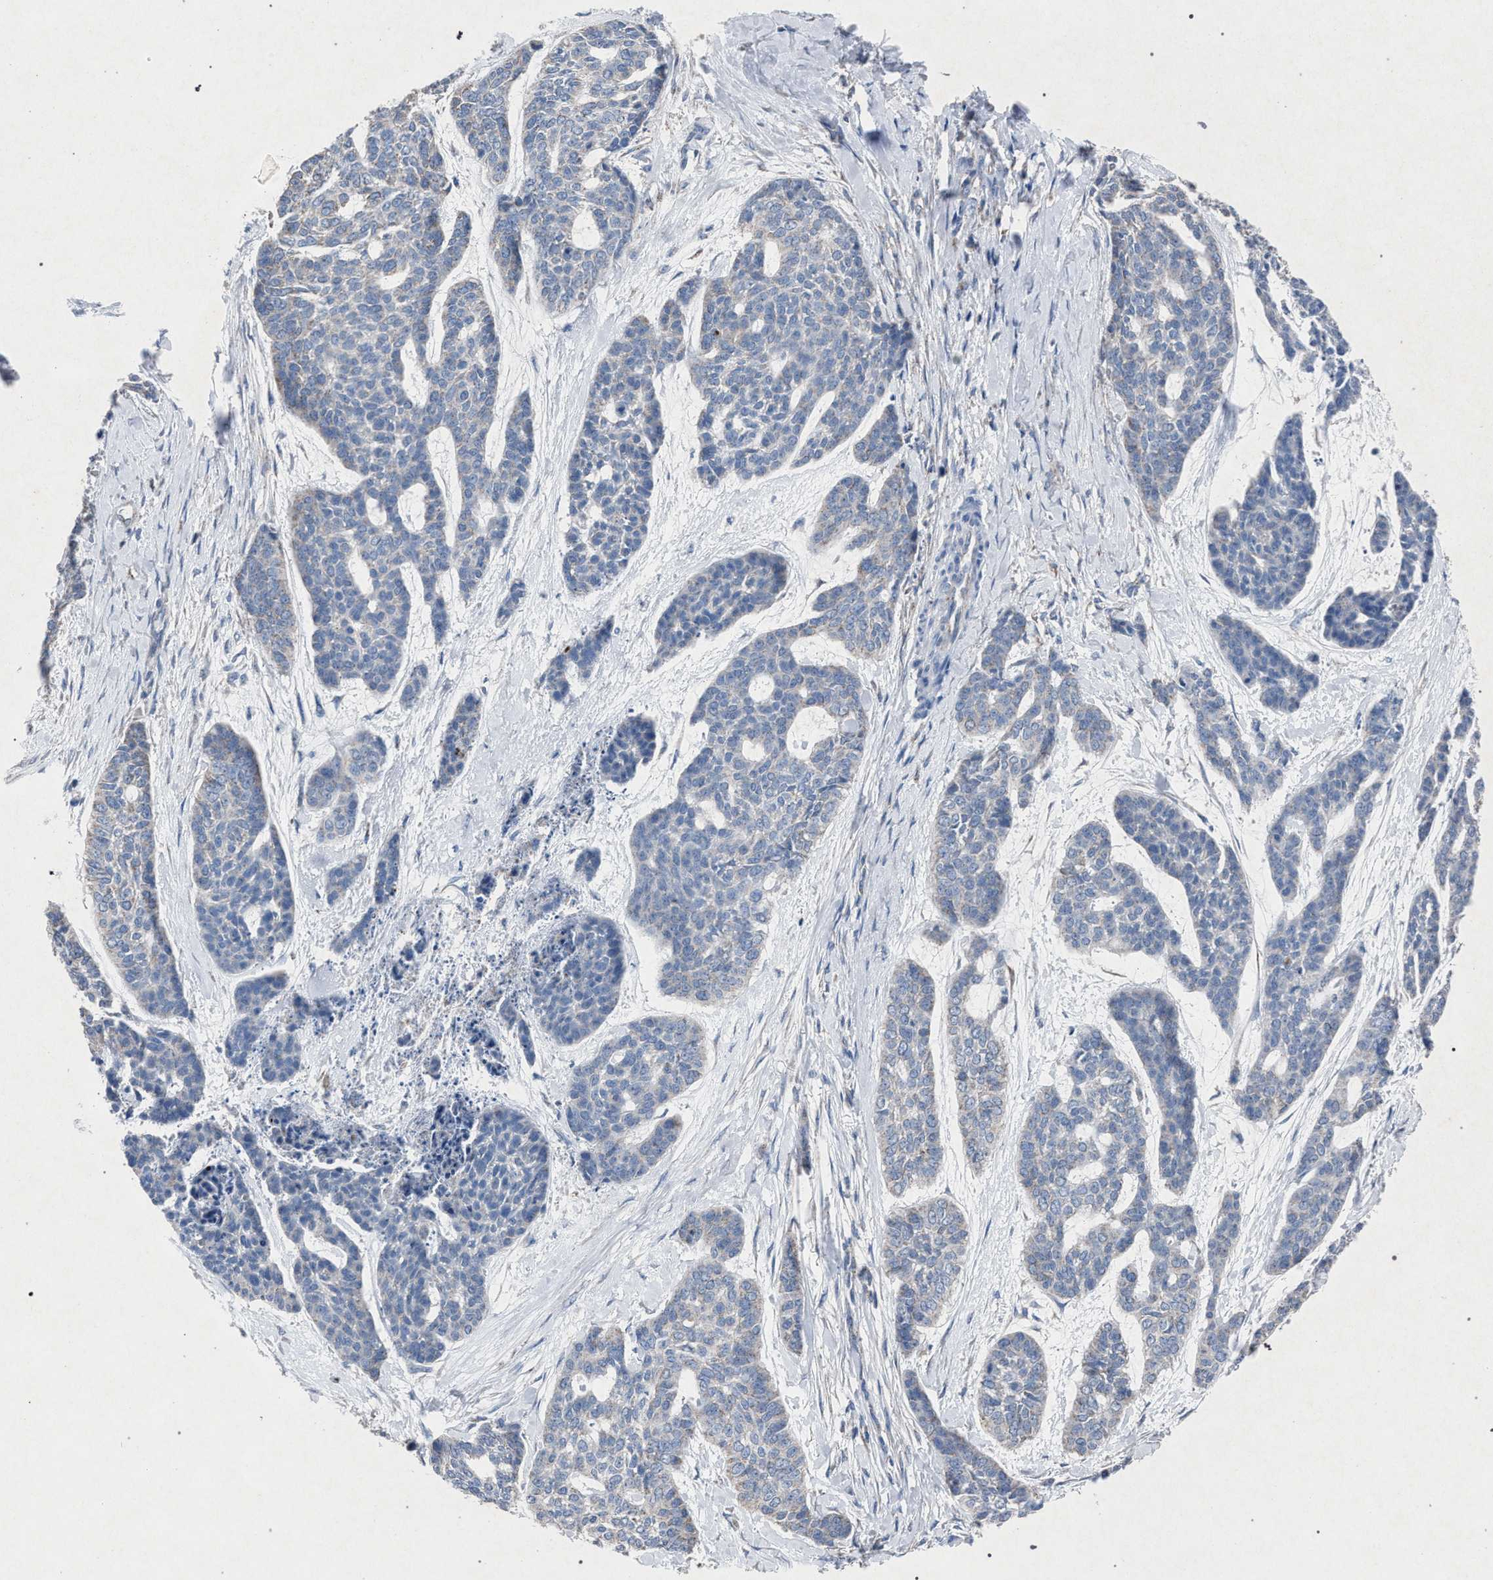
{"staining": {"intensity": "negative", "quantity": "none", "location": "none"}, "tissue": "skin cancer", "cell_type": "Tumor cells", "image_type": "cancer", "snomed": [{"axis": "morphology", "description": "Basal cell carcinoma"}, {"axis": "topography", "description": "Skin"}], "caption": "Immunohistochemistry of human skin basal cell carcinoma shows no expression in tumor cells.", "gene": "HSD17B4", "patient": {"sex": "female", "age": 64}}